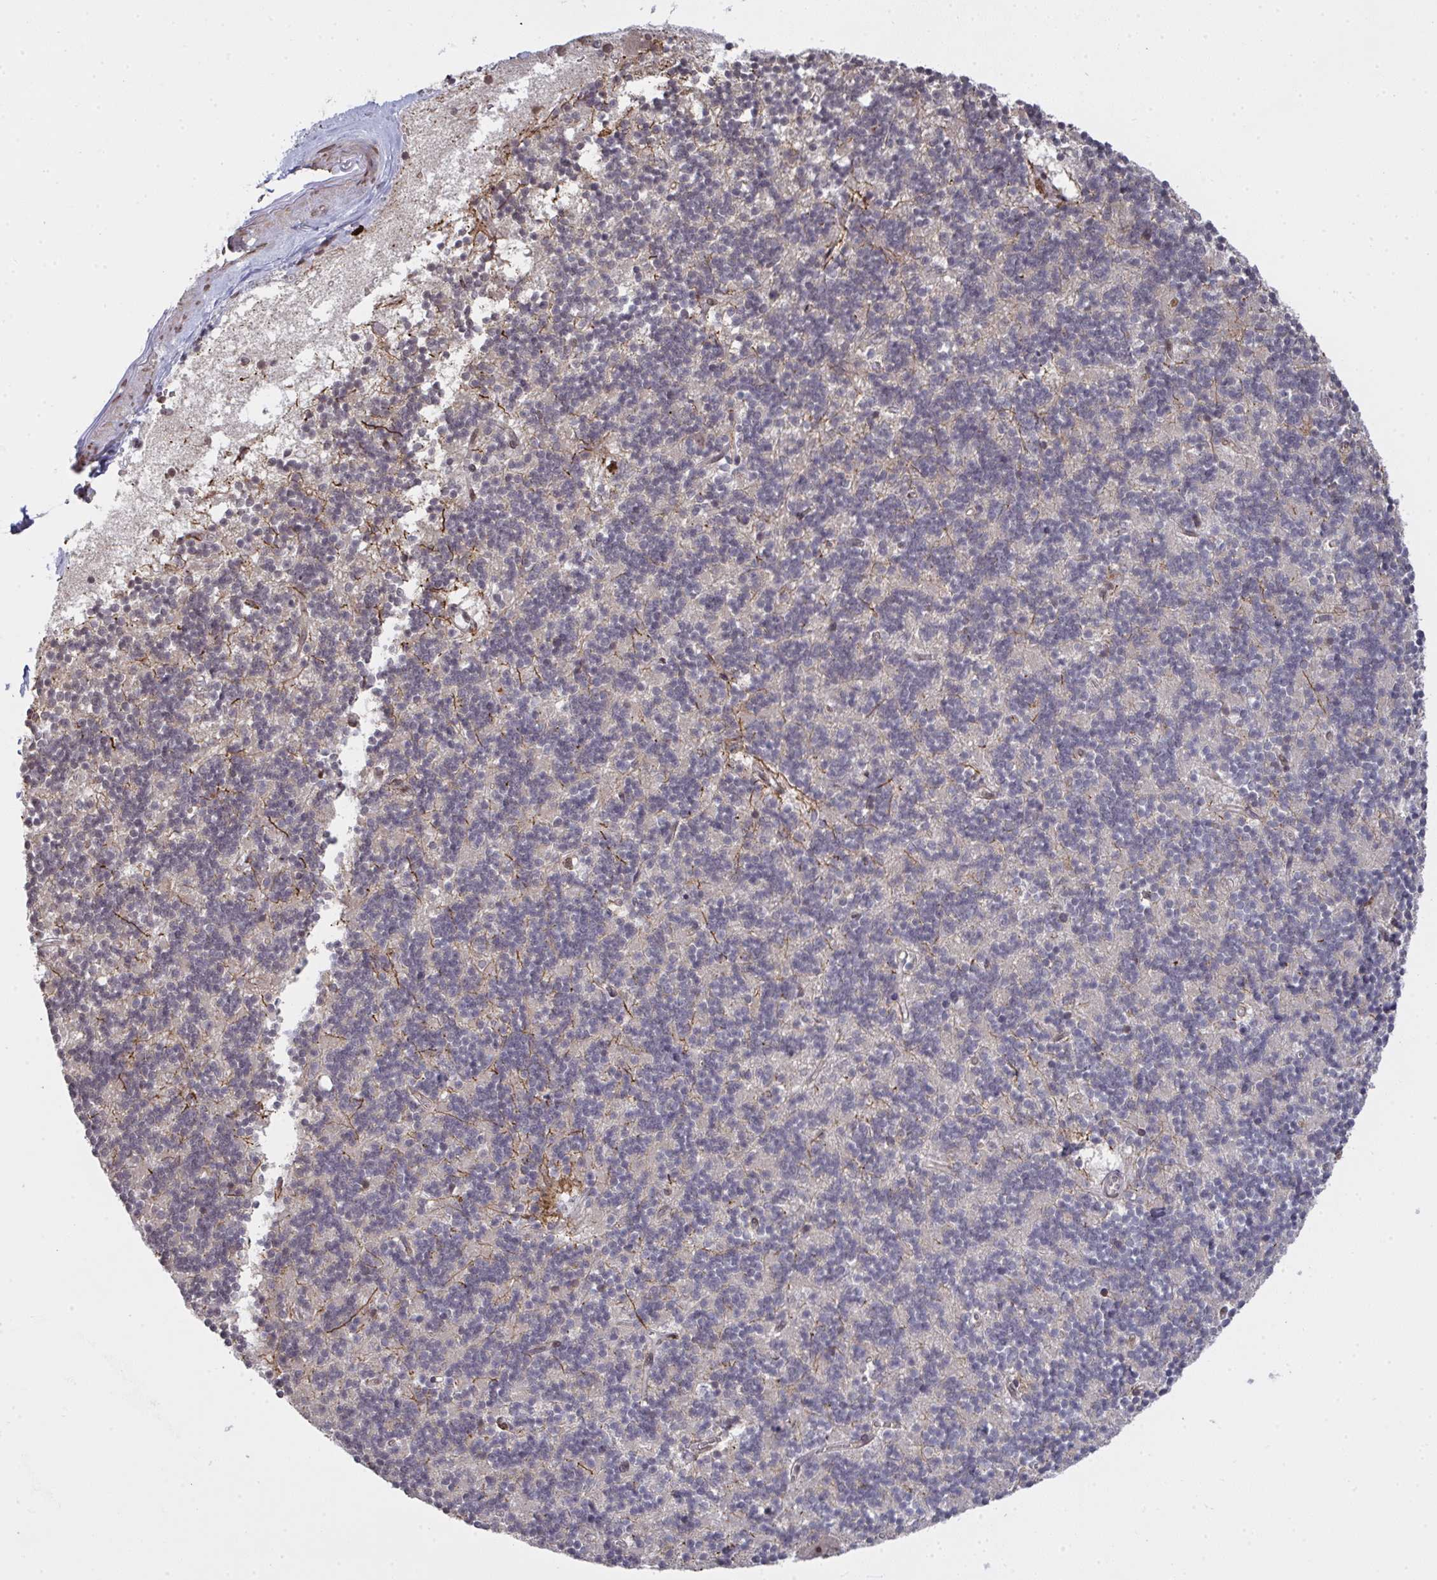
{"staining": {"intensity": "negative", "quantity": "none", "location": "none"}, "tissue": "cerebellum", "cell_type": "Cells in granular layer", "image_type": "normal", "snomed": [{"axis": "morphology", "description": "Normal tissue, NOS"}, {"axis": "topography", "description": "Cerebellum"}], "caption": "Immunohistochemical staining of benign cerebellum shows no significant expression in cells in granular layer.", "gene": "UXT", "patient": {"sex": "male", "age": 54}}